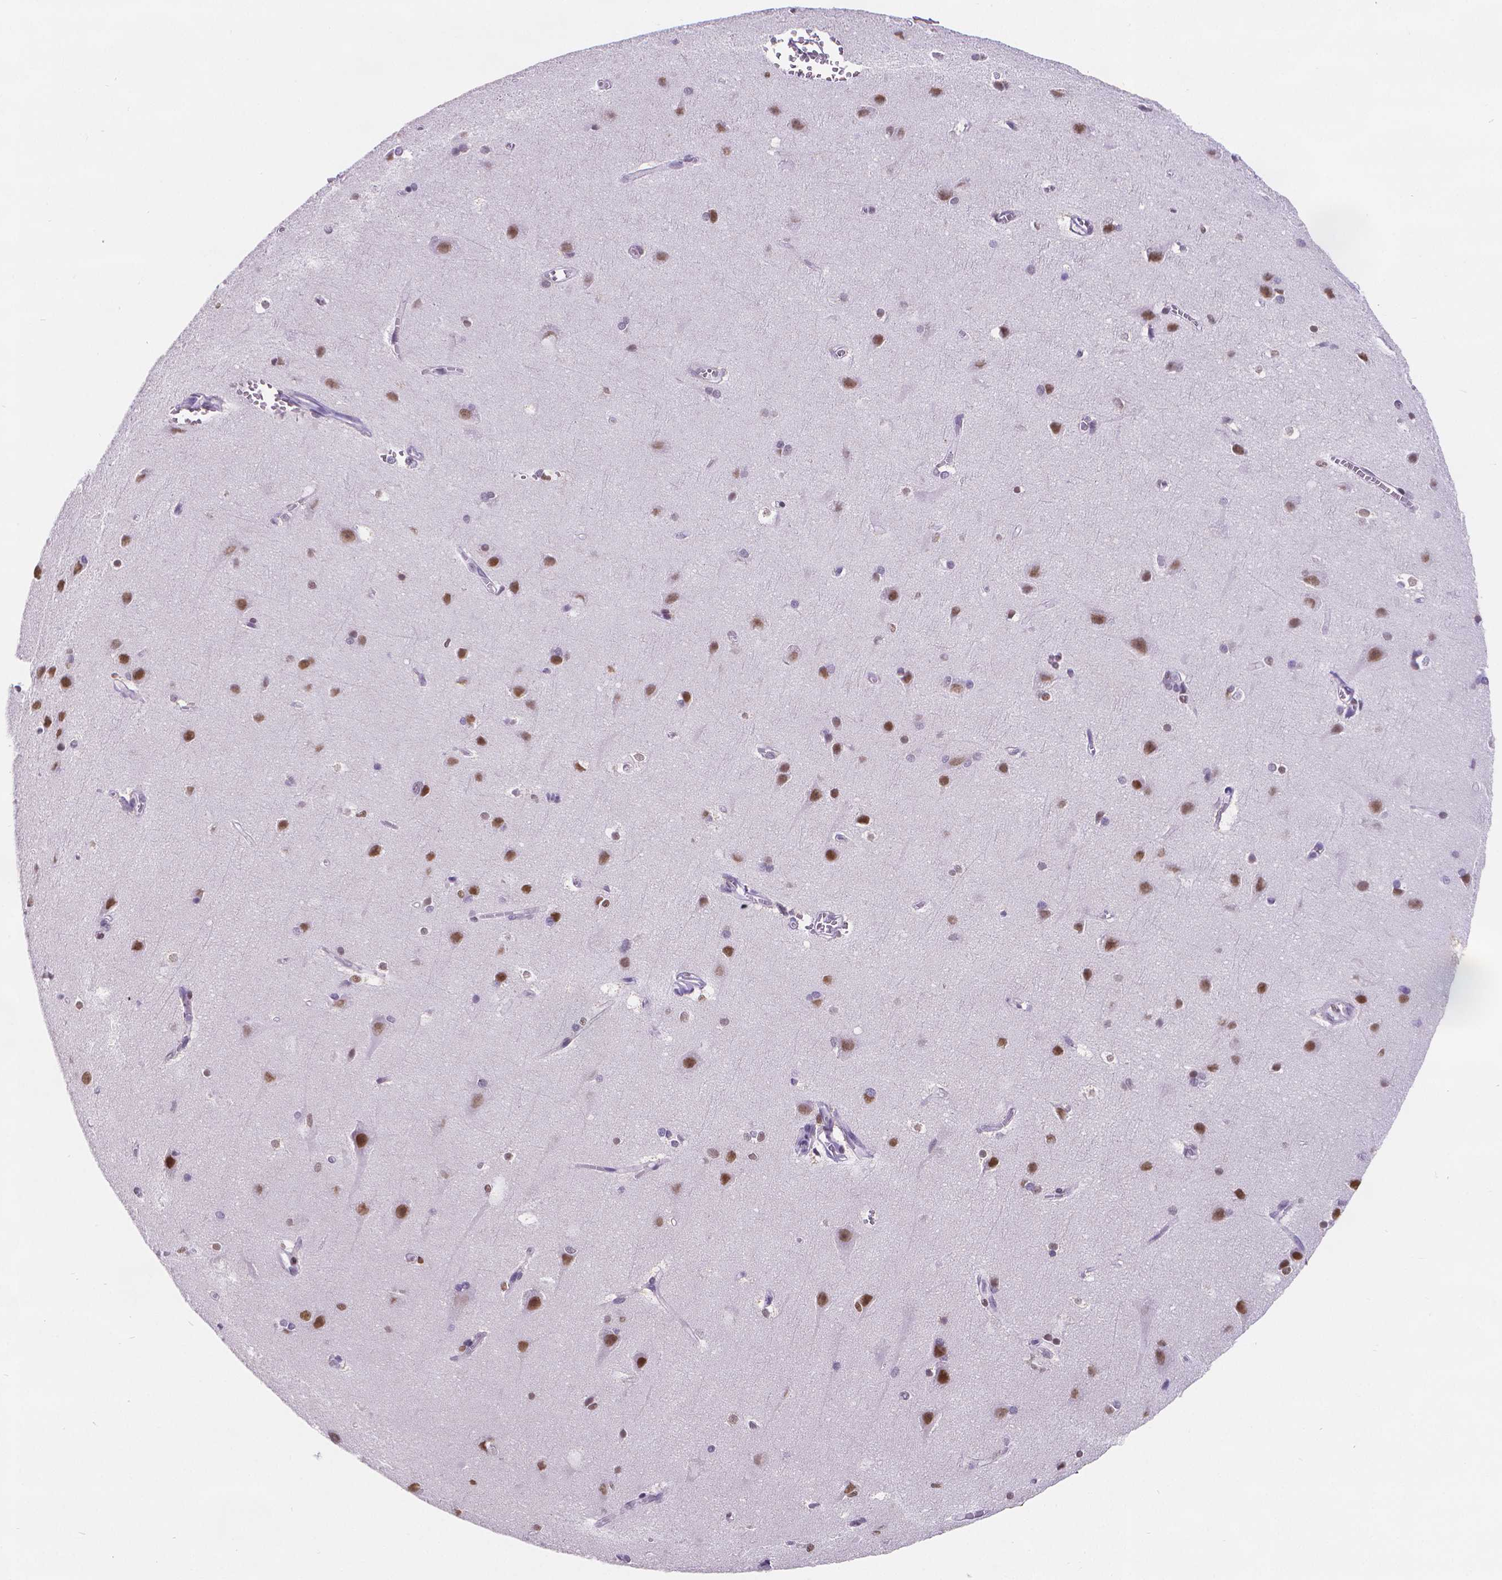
{"staining": {"intensity": "negative", "quantity": "none", "location": "none"}, "tissue": "cerebral cortex", "cell_type": "Endothelial cells", "image_type": "normal", "snomed": [{"axis": "morphology", "description": "Normal tissue, NOS"}, {"axis": "topography", "description": "Cerebral cortex"}], "caption": "Protein analysis of benign cerebral cortex shows no significant expression in endothelial cells. The staining was performed using DAB (3,3'-diaminobenzidine) to visualize the protein expression in brown, while the nuclei were stained in blue with hematoxylin (Magnification: 20x).", "gene": "MEF2C", "patient": {"sex": "male", "age": 37}}